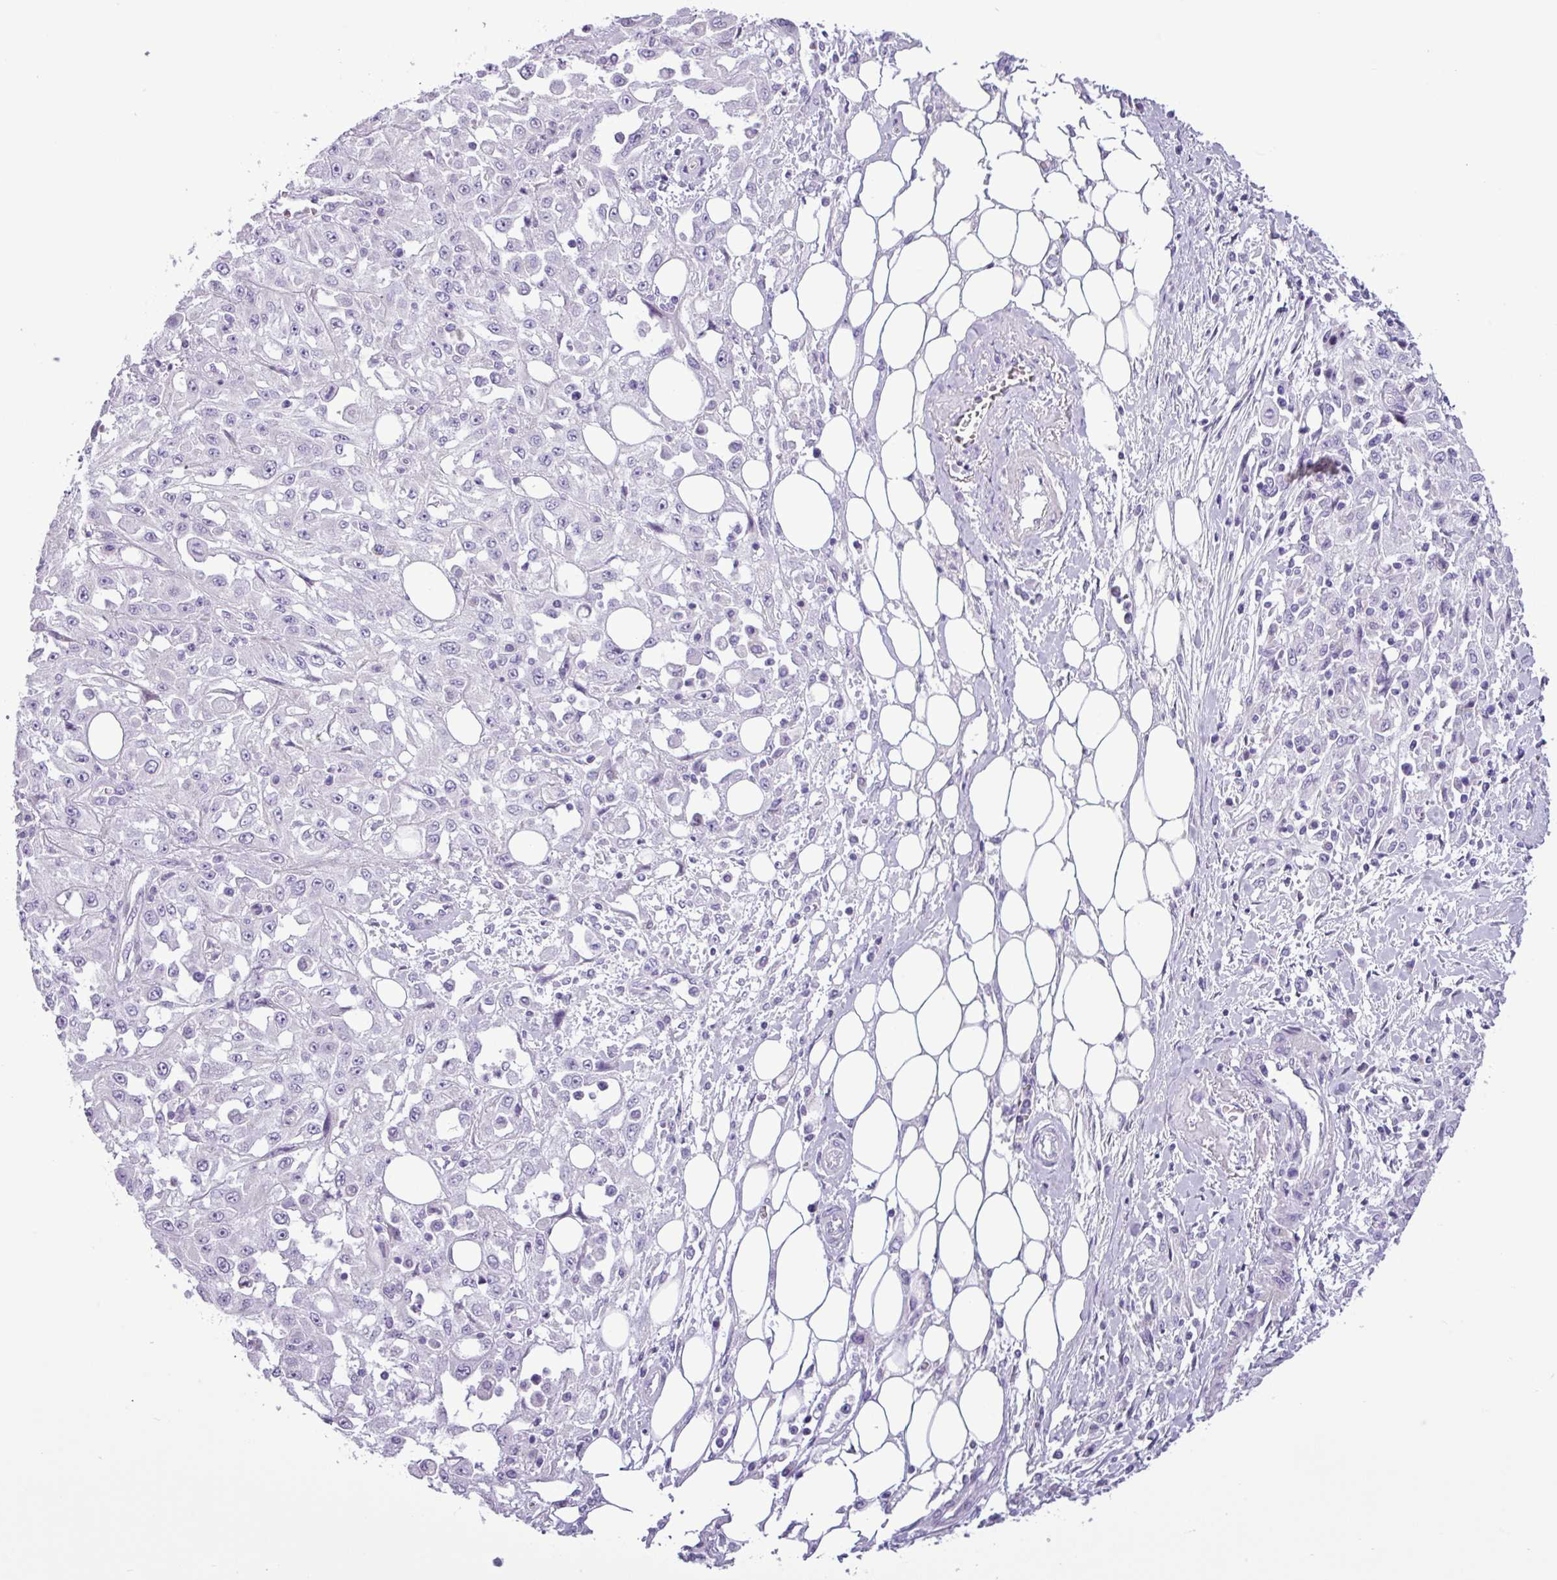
{"staining": {"intensity": "negative", "quantity": "none", "location": "none"}, "tissue": "skin cancer", "cell_type": "Tumor cells", "image_type": "cancer", "snomed": [{"axis": "morphology", "description": "Squamous cell carcinoma, NOS"}, {"axis": "morphology", "description": "Squamous cell carcinoma, metastatic, NOS"}, {"axis": "topography", "description": "Skin"}, {"axis": "topography", "description": "Lymph node"}], "caption": "High power microscopy micrograph of an immunohistochemistry (IHC) image of skin cancer (metastatic squamous cell carcinoma), revealing no significant expression in tumor cells.", "gene": "ALDH3A1", "patient": {"sex": "male", "age": 75}}